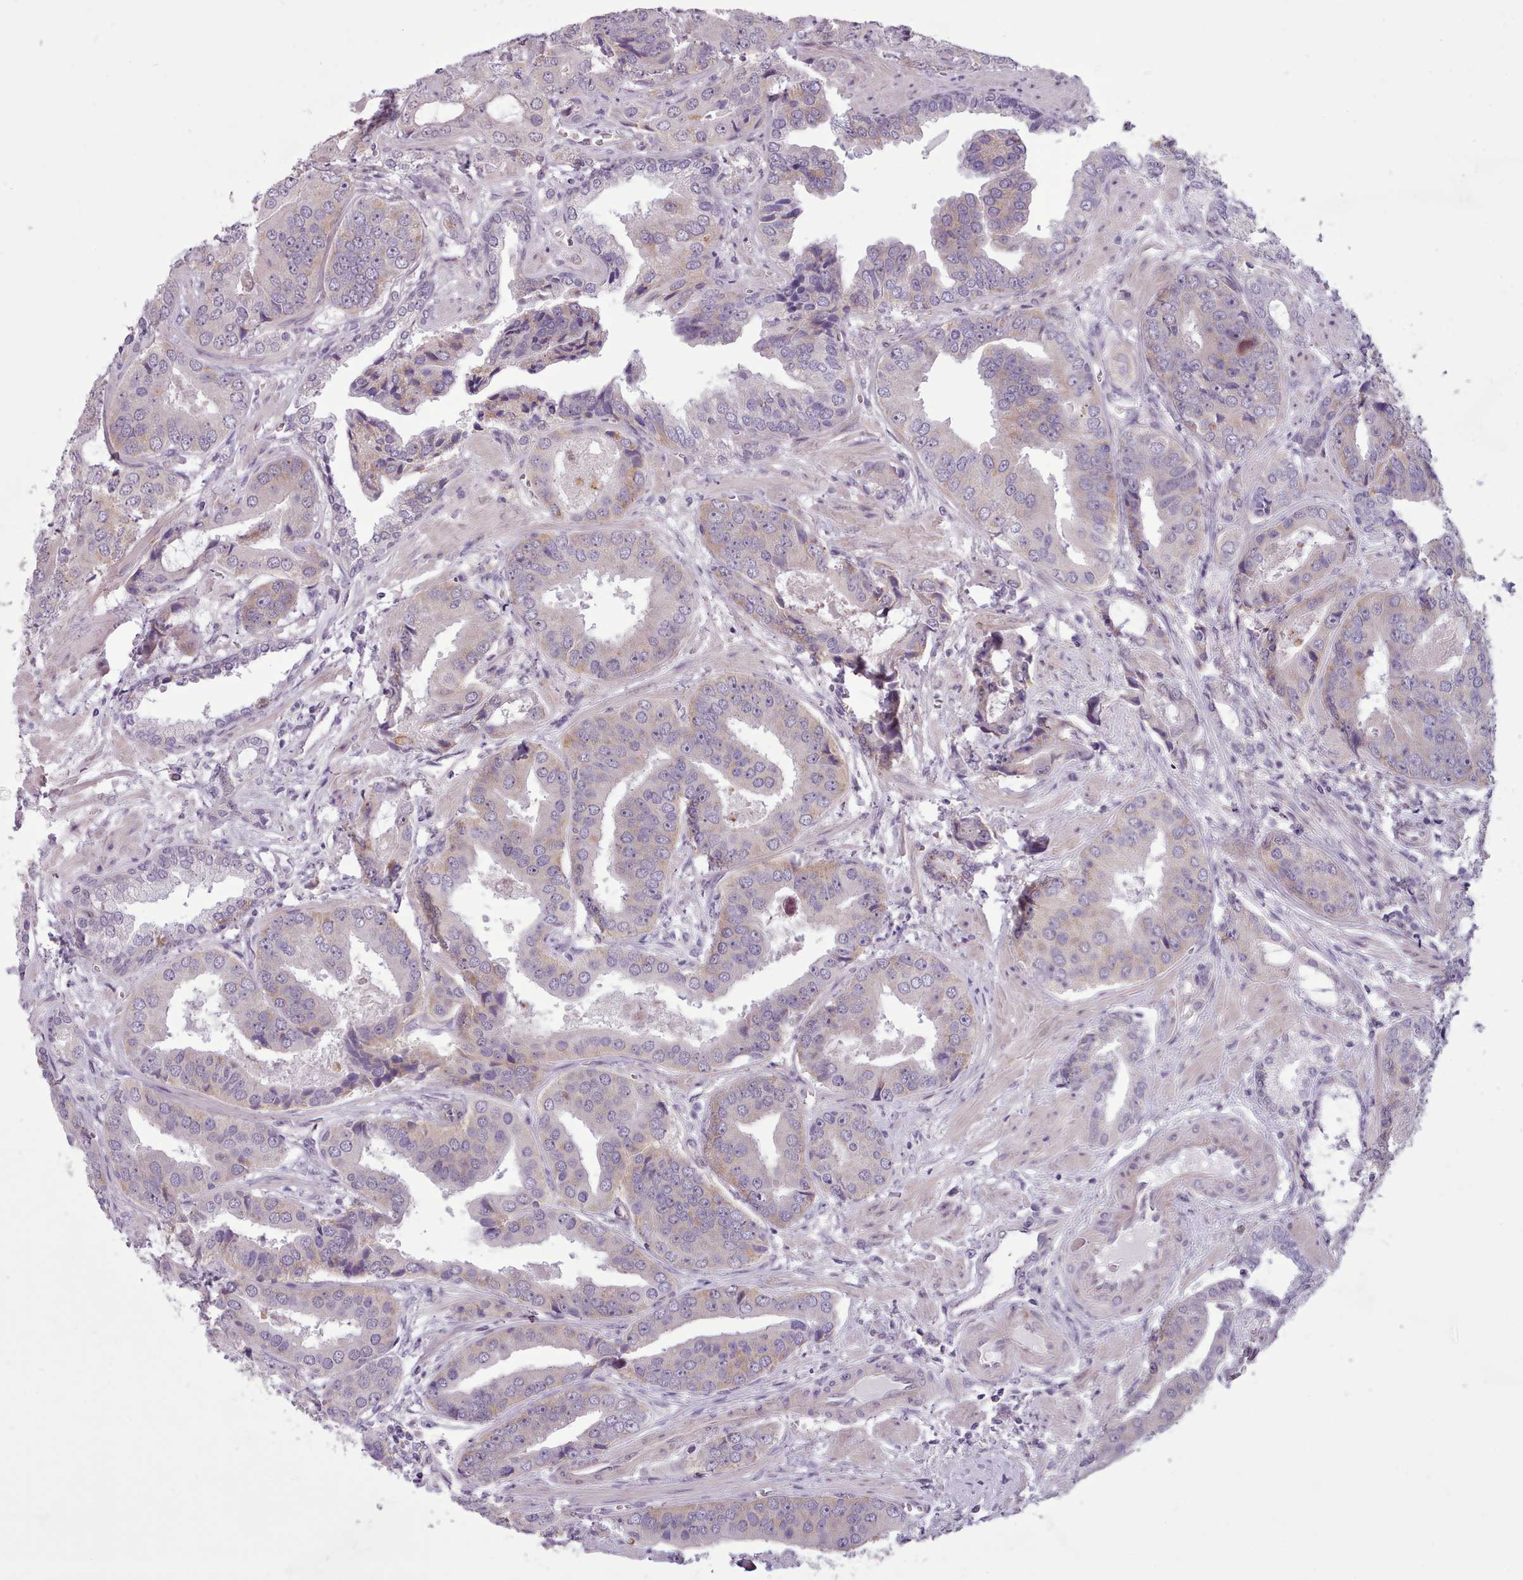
{"staining": {"intensity": "weak", "quantity": "<25%", "location": "cytoplasmic/membranous"}, "tissue": "prostate cancer", "cell_type": "Tumor cells", "image_type": "cancer", "snomed": [{"axis": "morphology", "description": "Adenocarcinoma, High grade"}, {"axis": "topography", "description": "Prostate"}], "caption": "A high-resolution photomicrograph shows immunohistochemistry (IHC) staining of prostate cancer (high-grade adenocarcinoma), which demonstrates no significant expression in tumor cells.", "gene": "SLURP1", "patient": {"sex": "male", "age": 71}}